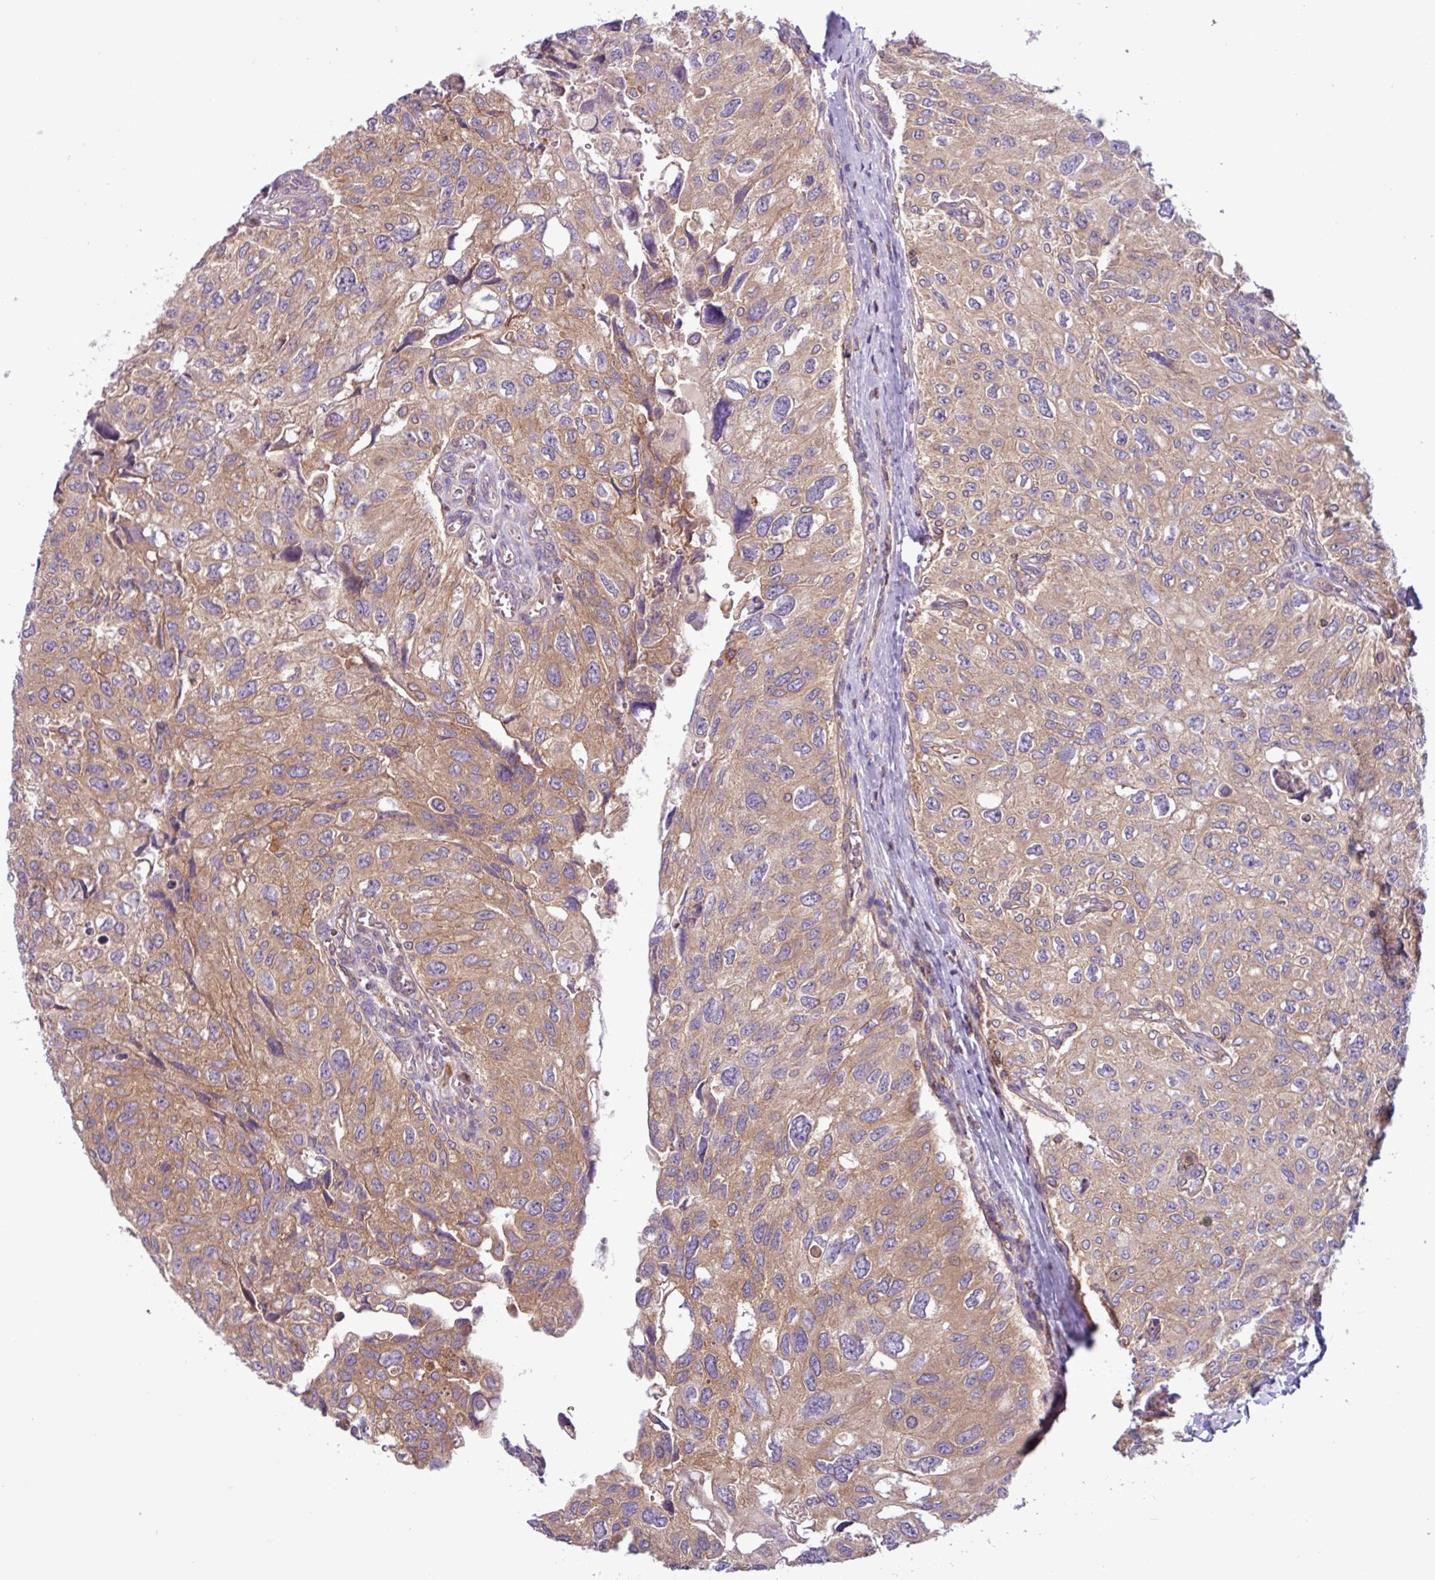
{"staining": {"intensity": "moderate", "quantity": ">75%", "location": "cytoplasmic/membranous"}, "tissue": "urothelial cancer", "cell_type": "Tumor cells", "image_type": "cancer", "snomed": [{"axis": "morphology", "description": "Urothelial carcinoma, NOS"}, {"axis": "topography", "description": "Urinary bladder"}], "caption": "Transitional cell carcinoma stained with a brown dye reveals moderate cytoplasmic/membranous positive staining in about >75% of tumor cells.", "gene": "ACTR3", "patient": {"sex": "male", "age": 80}}